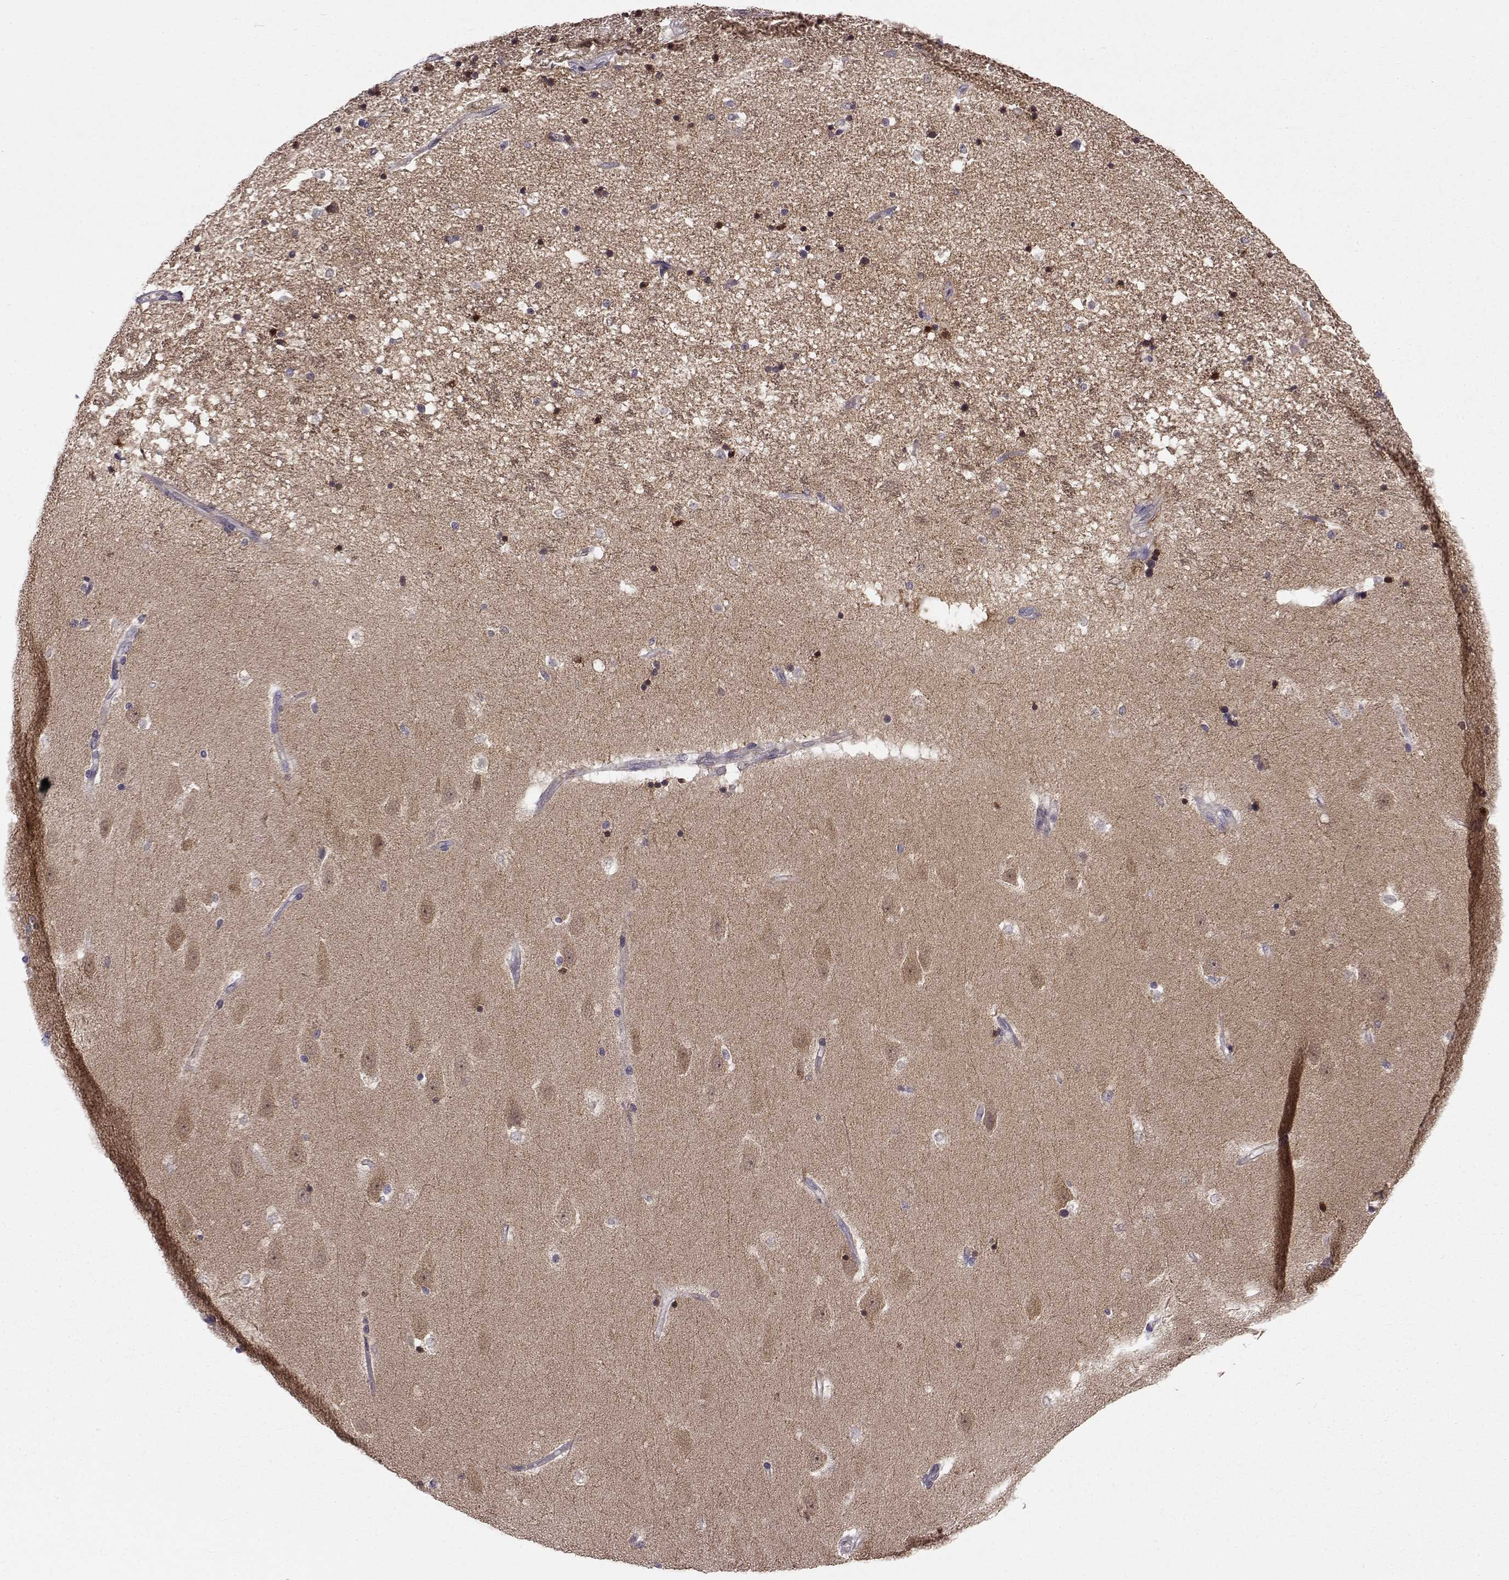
{"staining": {"intensity": "strong", "quantity": ">75%", "location": "cytoplasmic/membranous"}, "tissue": "hippocampus", "cell_type": "Glial cells", "image_type": "normal", "snomed": [{"axis": "morphology", "description": "Normal tissue, NOS"}, {"axis": "topography", "description": "Hippocampus"}], "caption": "Hippocampus stained with immunohistochemistry (IHC) reveals strong cytoplasmic/membranous expression in approximately >75% of glial cells. (DAB = brown stain, brightfield microscopy at high magnification).", "gene": "PEX5L", "patient": {"sex": "male", "age": 49}}